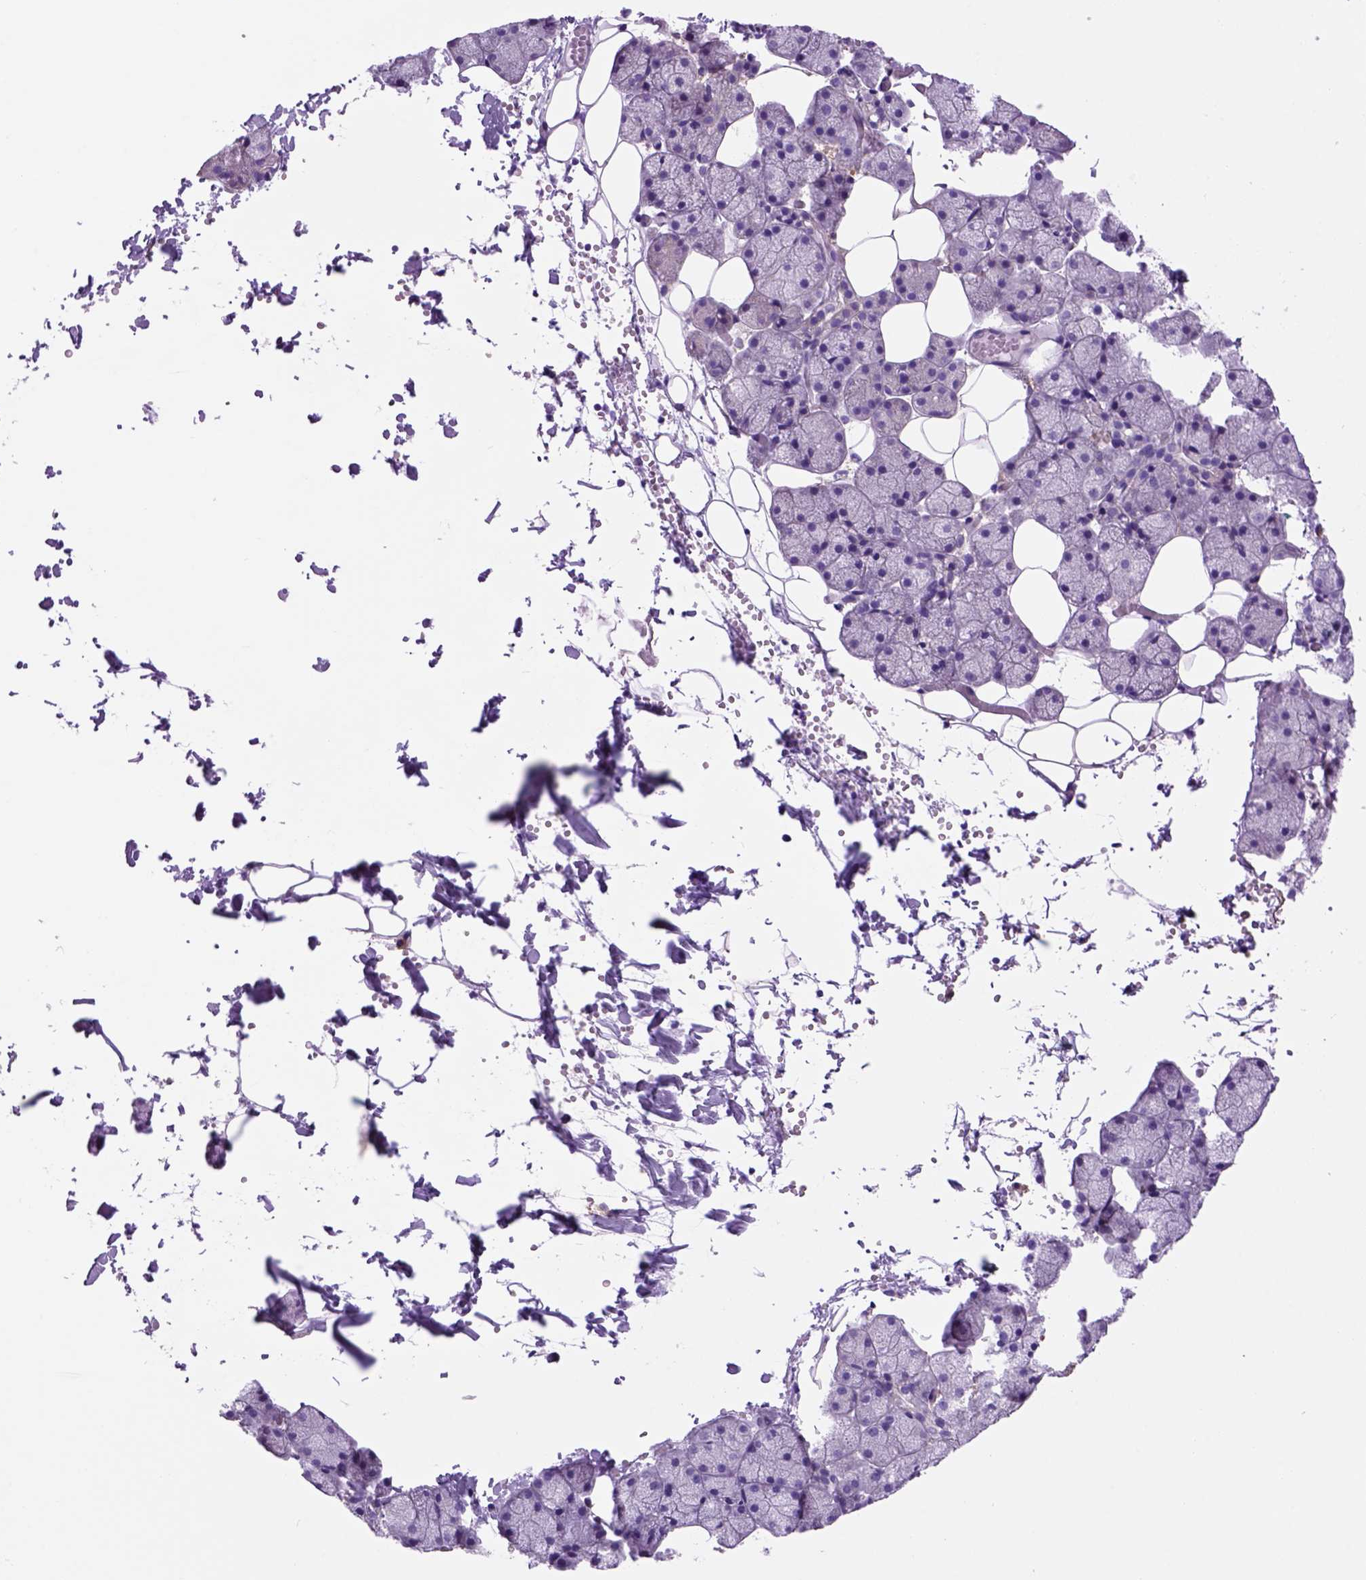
{"staining": {"intensity": "negative", "quantity": "none", "location": "none"}, "tissue": "salivary gland", "cell_type": "Glandular cells", "image_type": "normal", "snomed": [{"axis": "morphology", "description": "Normal tissue, NOS"}, {"axis": "topography", "description": "Salivary gland"}], "caption": "Immunohistochemical staining of unremarkable salivary gland demonstrates no significant expression in glandular cells. (DAB (3,3'-diaminobenzidine) IHC visualized using brightfield microscopy, high magnification).", "gene": "PIAS3", "patient": {"sex": "male", "age": 38}}